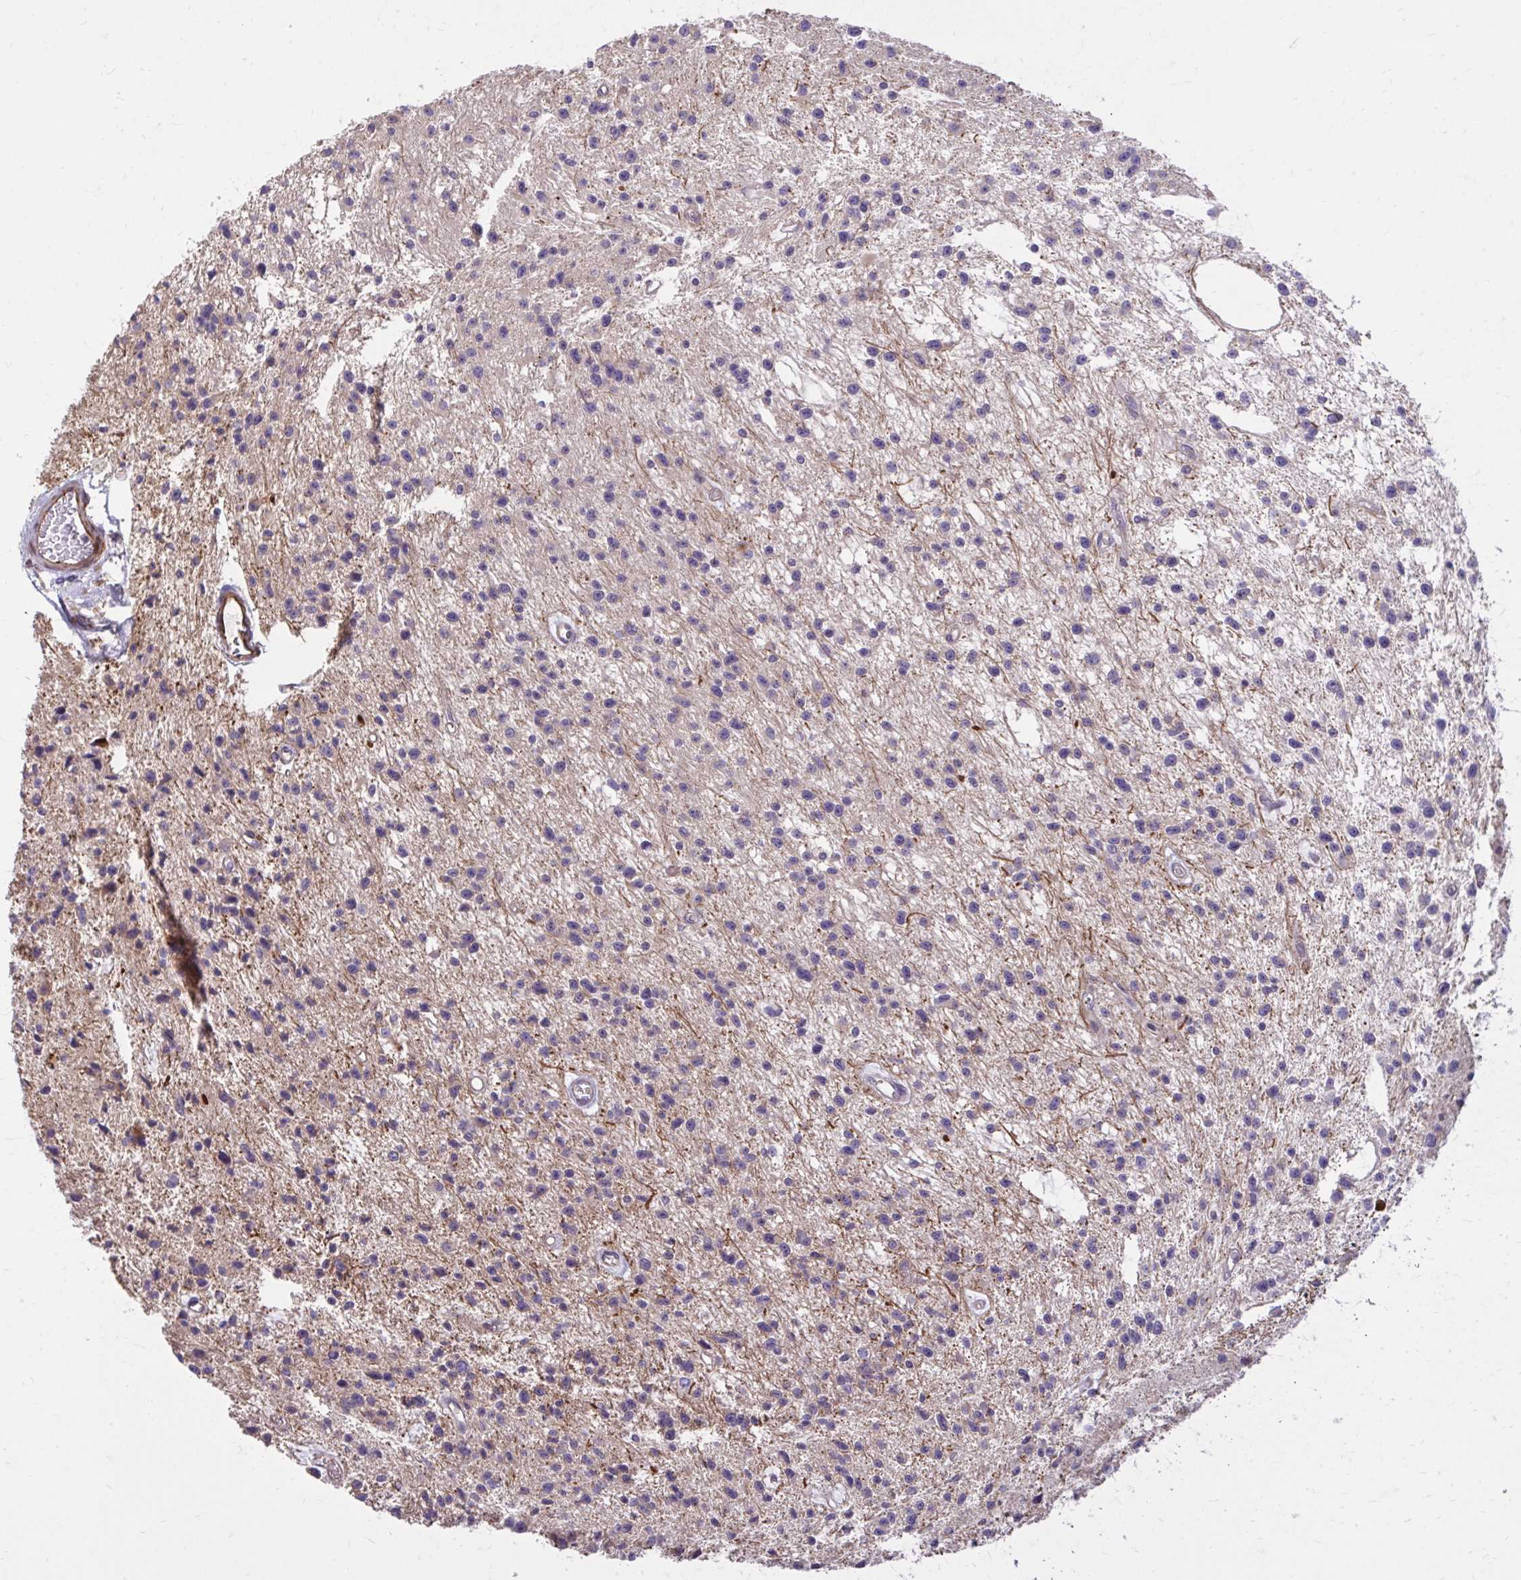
{"staining": {"intensity": "negative", "quantity": "none", "location": "none"}, "tissue": "glioma", "cell_type": "Tumor cells", "image_type": "cancer", "snomed": [{"axis": "morphology", "description": "Glioma, malignant, Low grade"}, {"axis": "topography", "description": "Brain"}], "caption": "High magnification brightfield microscopy of glioma stained with DAB (brown) and counterstained with hematoxylin (blue): tumor cells show no significant positivity.", "gene": "FAP", "patient": {"sex": "male", "age": 43}}